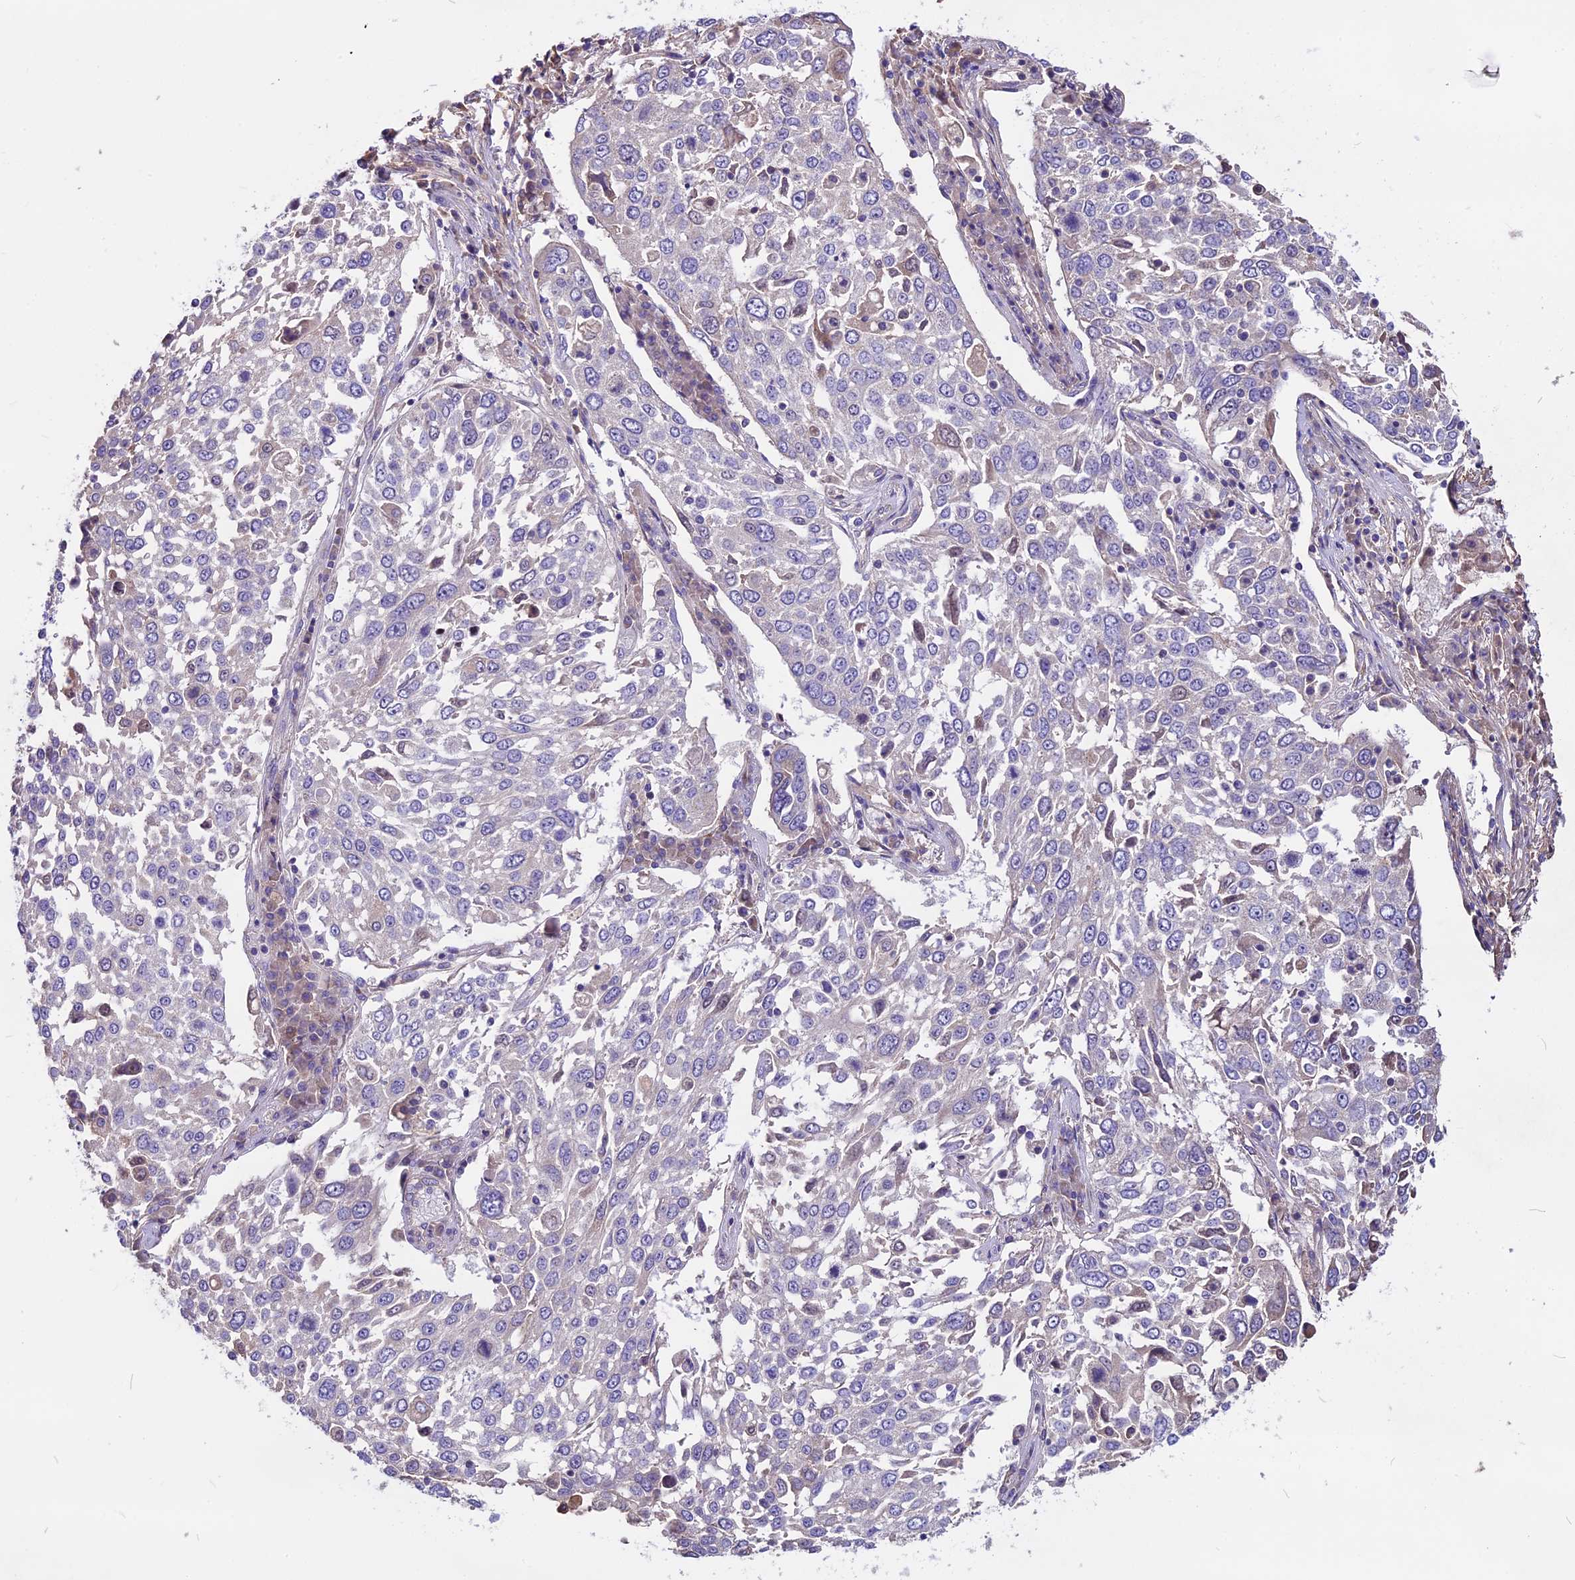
{"staining": {"intensity": "negative", "quantity": "none", "location": "none"}, "tissue": "lung cancer", "cell_type": "Tumor cells", "image_type": "cancer", "snomed": [{"axis": "morphology", "description": "Squamous cell carcinoma, NOS"}, {"axis": "topography", "description": "Lung"}], "caption": "There is no significant staining in tumor cells of lung squamous cell carcinoma.", "gene": "ANO3", "patient": {"sex": "male", "age": 65}}